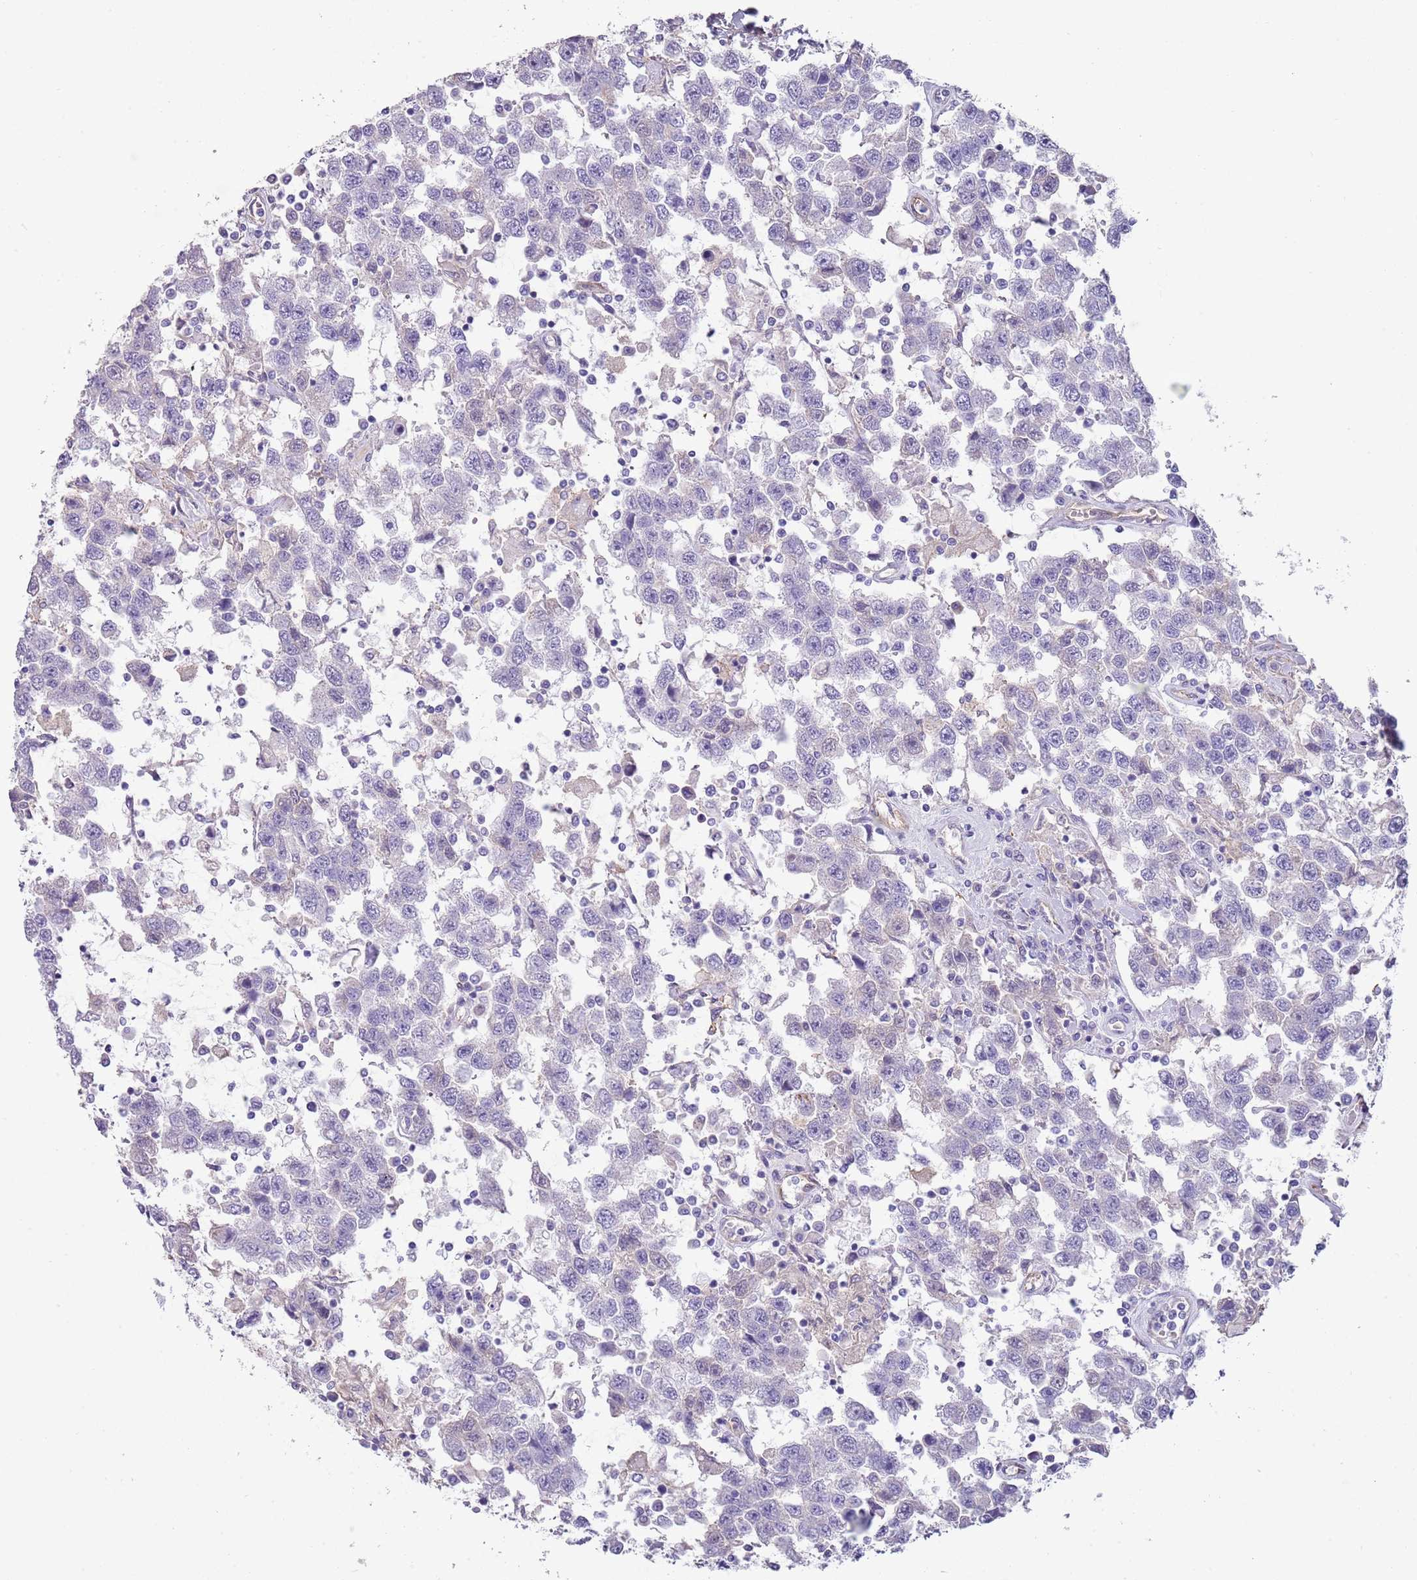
{"staining": {"intensity": "negative", "quantity": "none", "location": "none"}, "tissue": "testis cancer", "cell_type": "Tumor cells", "image_type": "cancer", "snomed": [{"axis": "morphology", "description": "Seminoma, NOS"}, {"axis": "topography", "description": "Testis"}], "caption": "Immunohistochemical staining of testis seminoma reveals no significant expression in tumor cells. Brightfield microscopy of IHC stained with DAB (3,3'-diaminobenzidine) (brown) and hematoxylin (blue), captured at high magnification.", "gene": "NBPF3", "patient": {"sex": "male", "age": 41}}